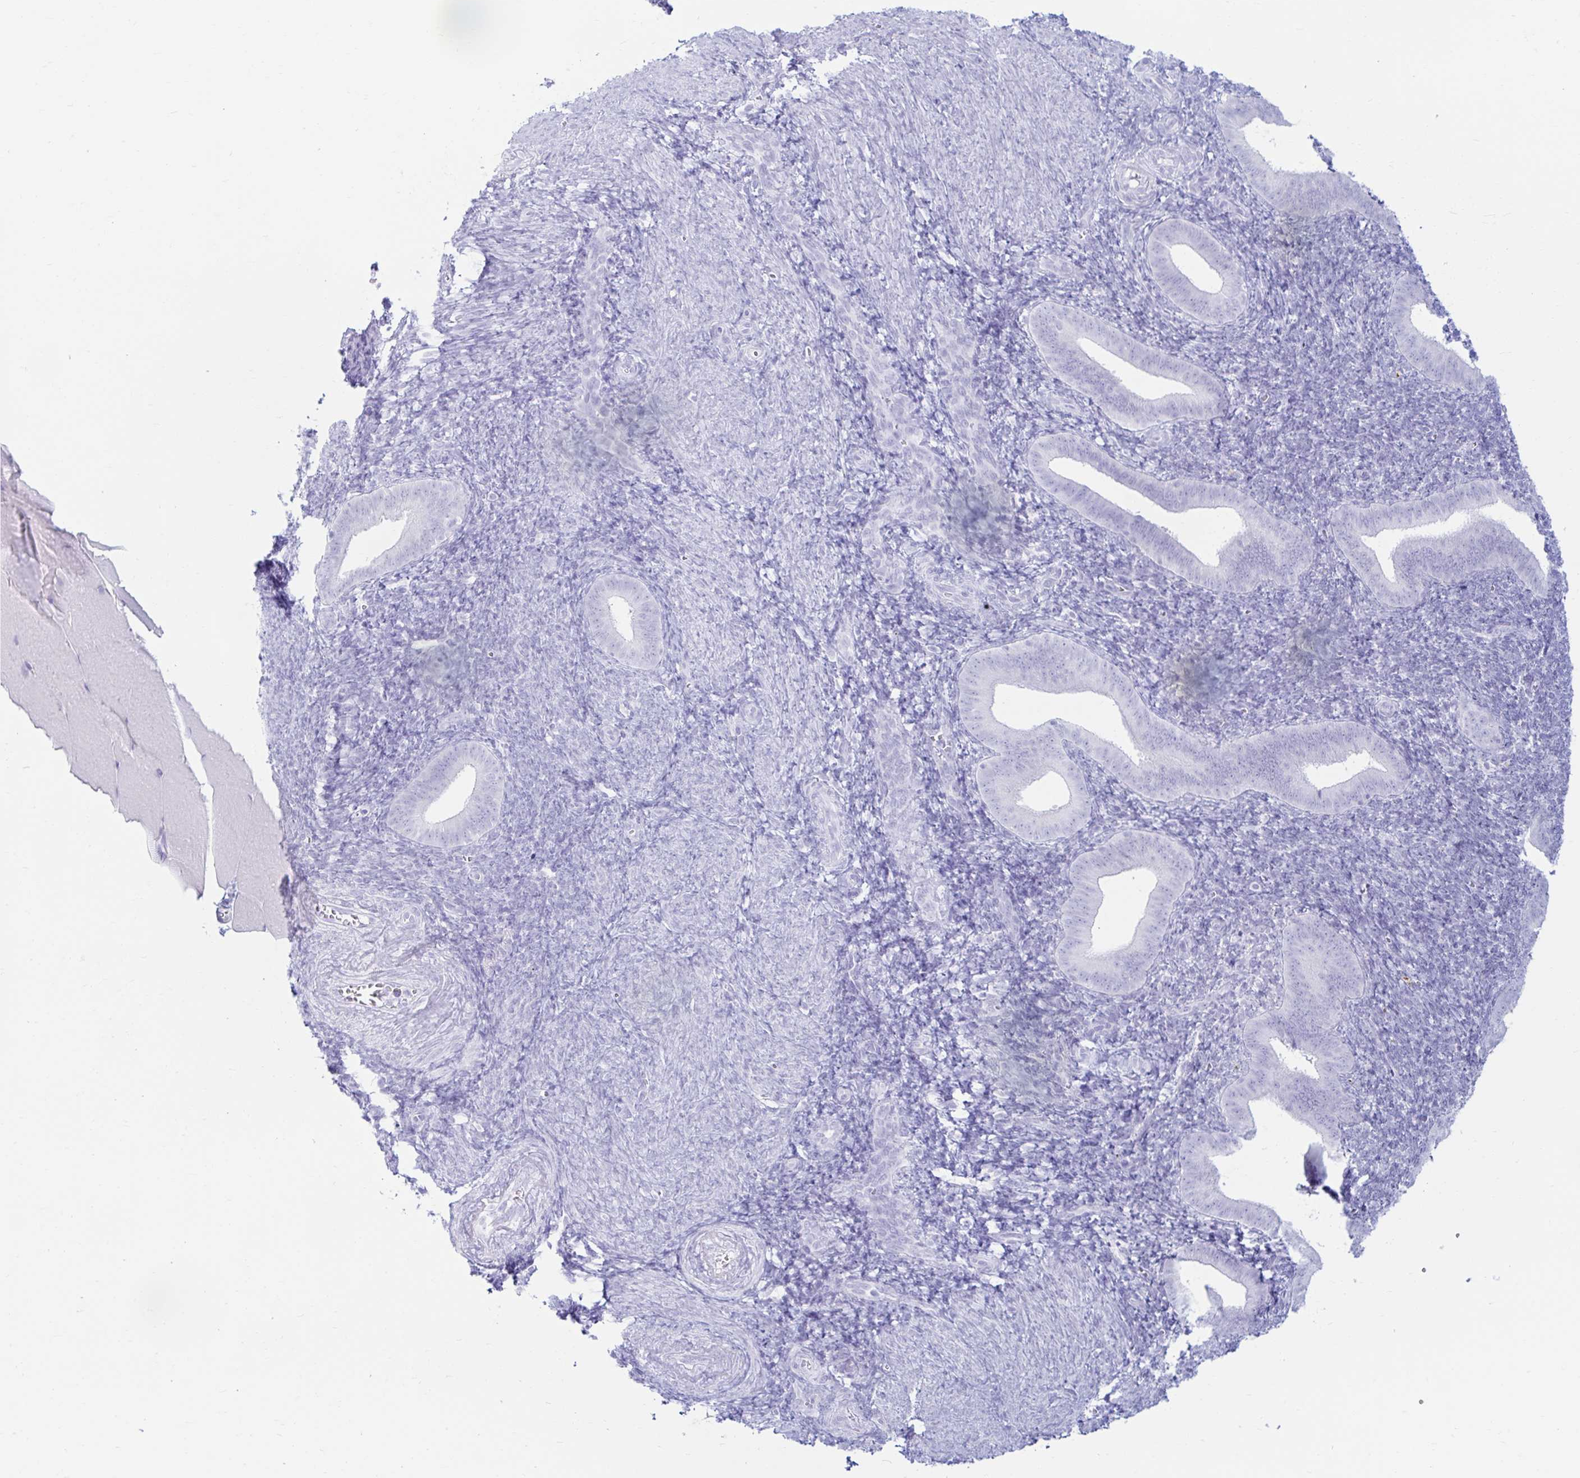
{"staining": {"intensity": "negative", "quantity": "none", "location": "none"}, "tissue": "endometrium", "cell_type": "Cells in endometrial stroma", "image_type": "normal", "snomed": [{"axis": "morphology", "description": "Normal tissue, NOS"}, {"axis": "topography", "description": "Endometrium"}], "caption": "The immunohistochemistry histopathology image has no significant positivity in cells in endometrial stroma of endometrium.", "gene": "ERICH6", "patient": {"sex": "female", "age": 25}}